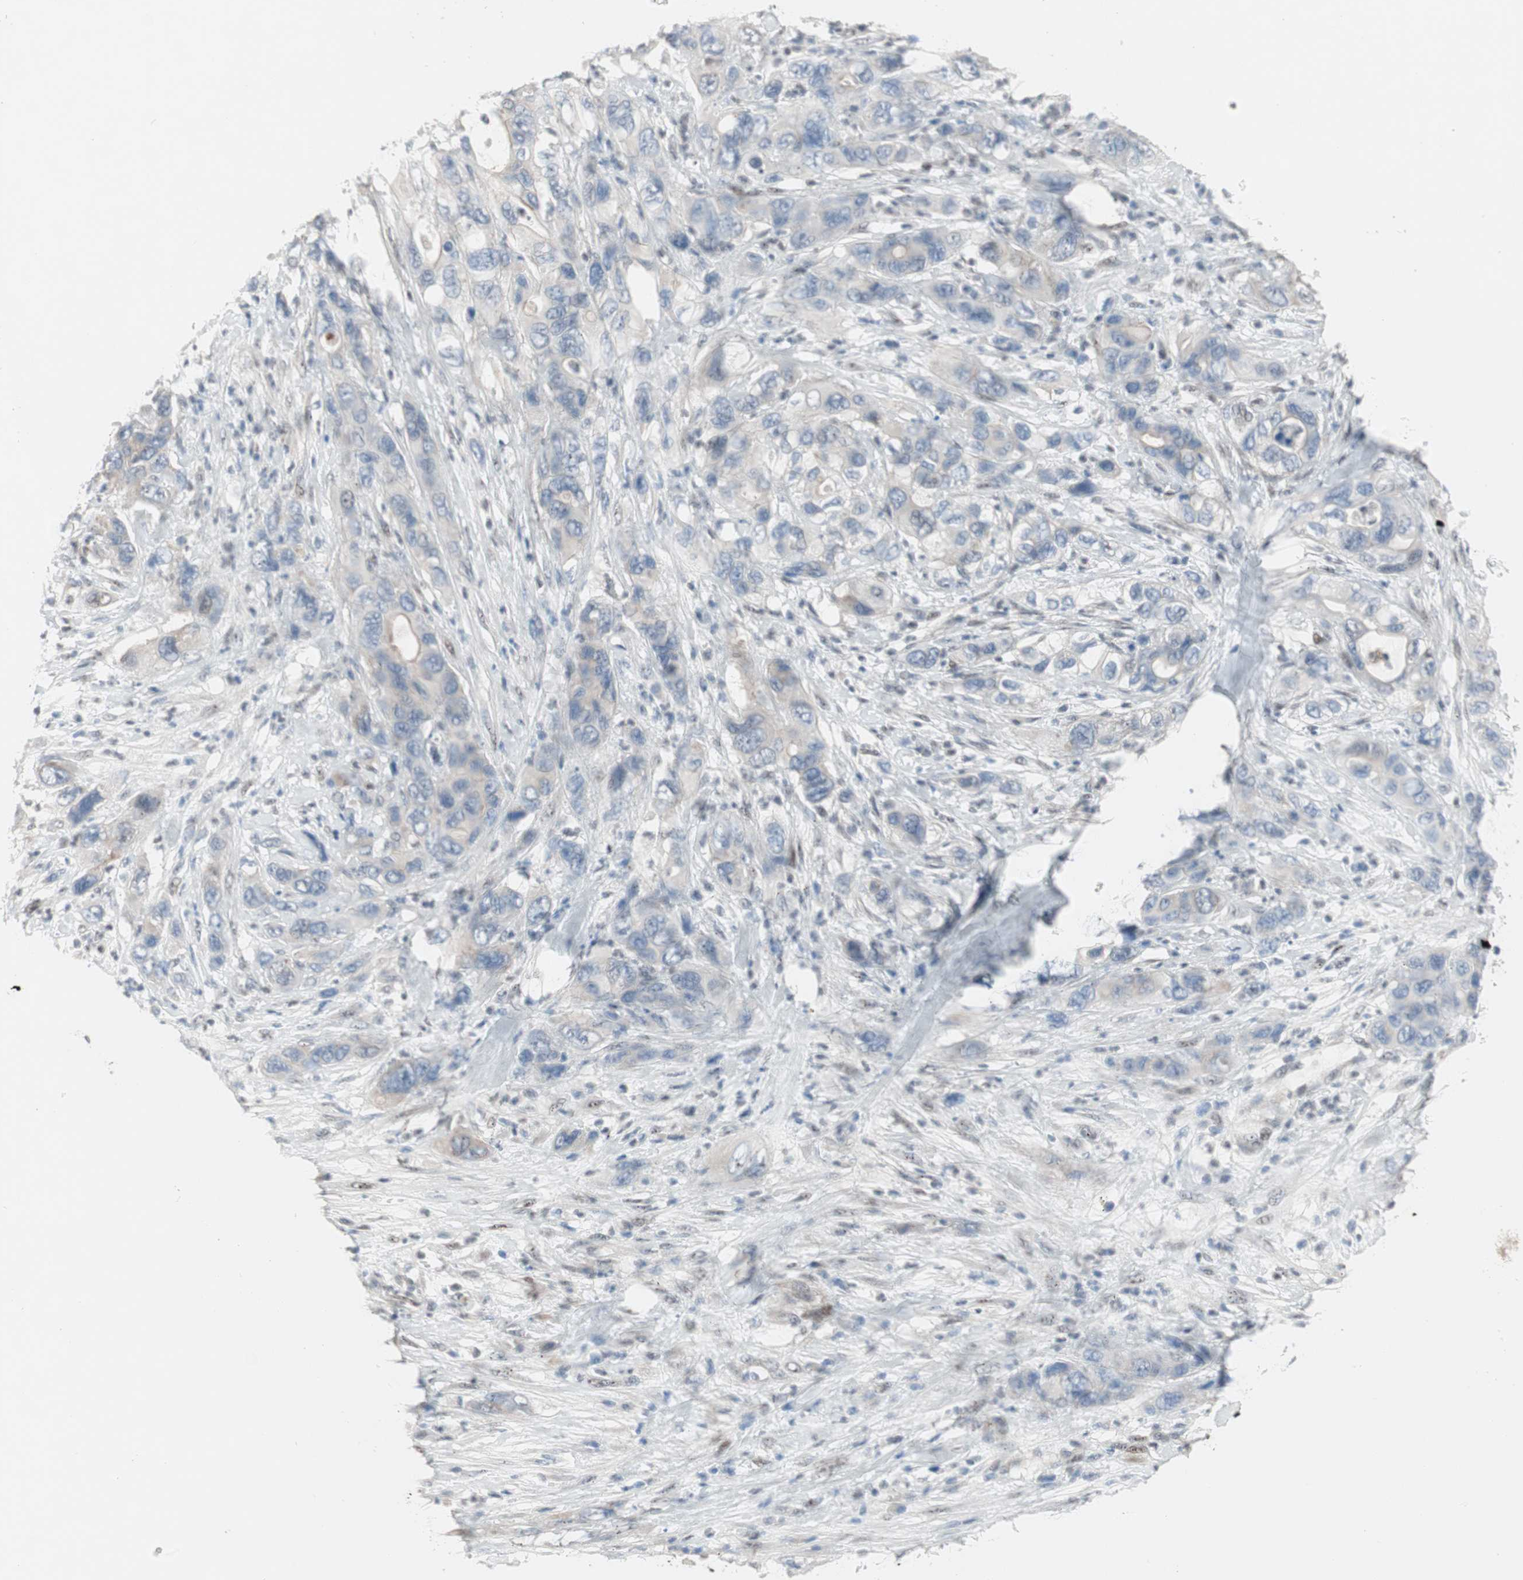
{"staining": {"intensity": "weak", "quantity": "<25%", "location": "cytoplasmic/membranous"}, "tissue": "pancreatic cancer", "cell_type": "Tumor cells", "image_type": "cancer", "snomed": [{"axis": "morphology", "description": "Adenocarcinoma, NOS"}, {"axis": "topography", "description": "Pancreas"}], "caption": "This histopathology image is of pancreatic cancer stained with IHC to label a protein in brown with the nuclei are counter-stained blue. There is no expression in tumor cells.", "gene": "CAND2", "patient": {"sex": "female", "age": 71}}